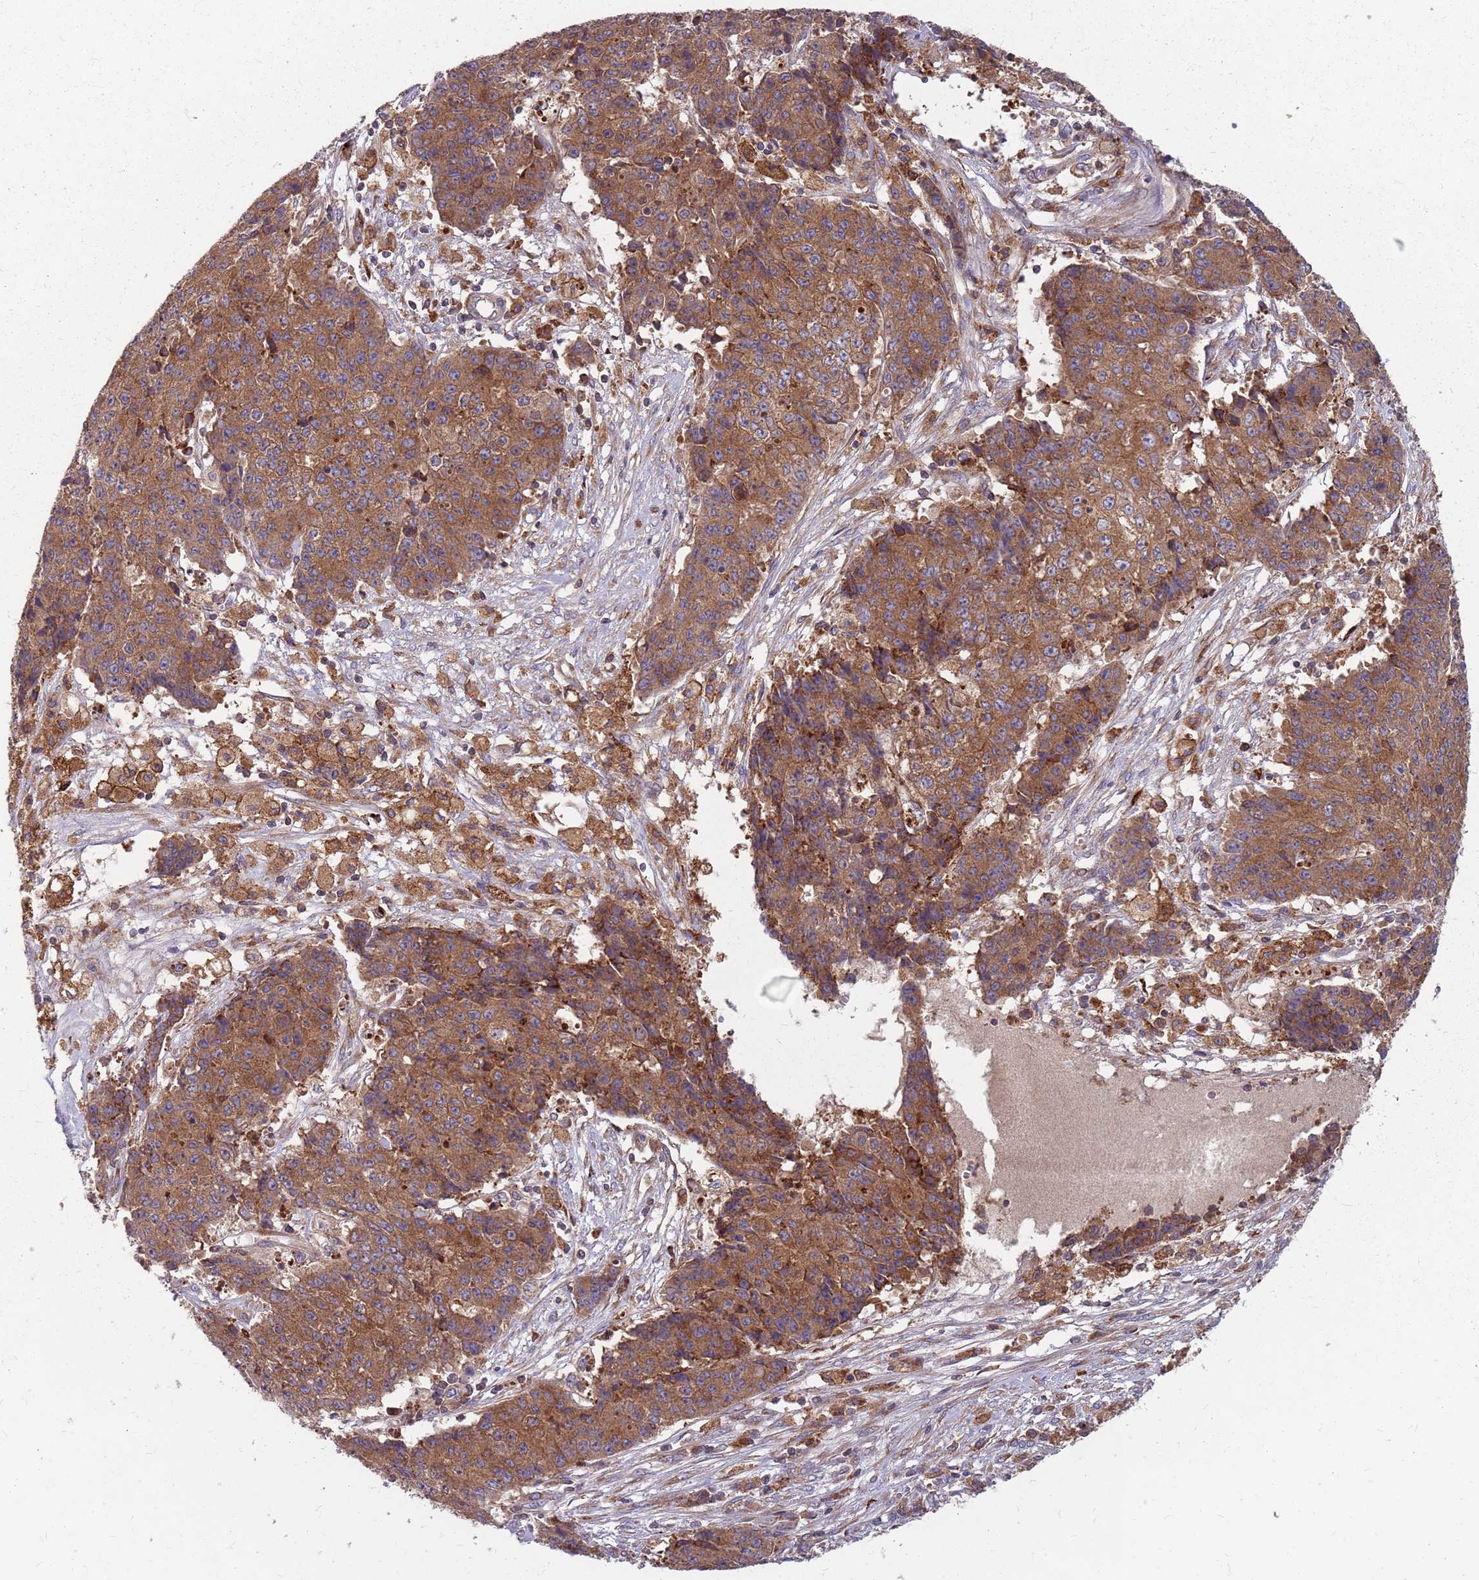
{"staining": {"intensity": "moderate", "quantity": ">75%", "location": "cytoplasmic/membranous"}, "tissue": "ovarian cancer", "cell_type": "Tumor cells", "image_type": "cancer", "snomed": [{"axis": "morphology", "description": "Carcinoma, endometroid"}, {"axis": "topography", "description": "Ovary"}], "caption": "Protein expression analysis of endometroid carcinoma (ovarian) shows moderate cytoplasmic/membranous expression in approximately >75% of tumor cells.", "gene": "NME4", "patient": {"sex": "female", "age": 42}}